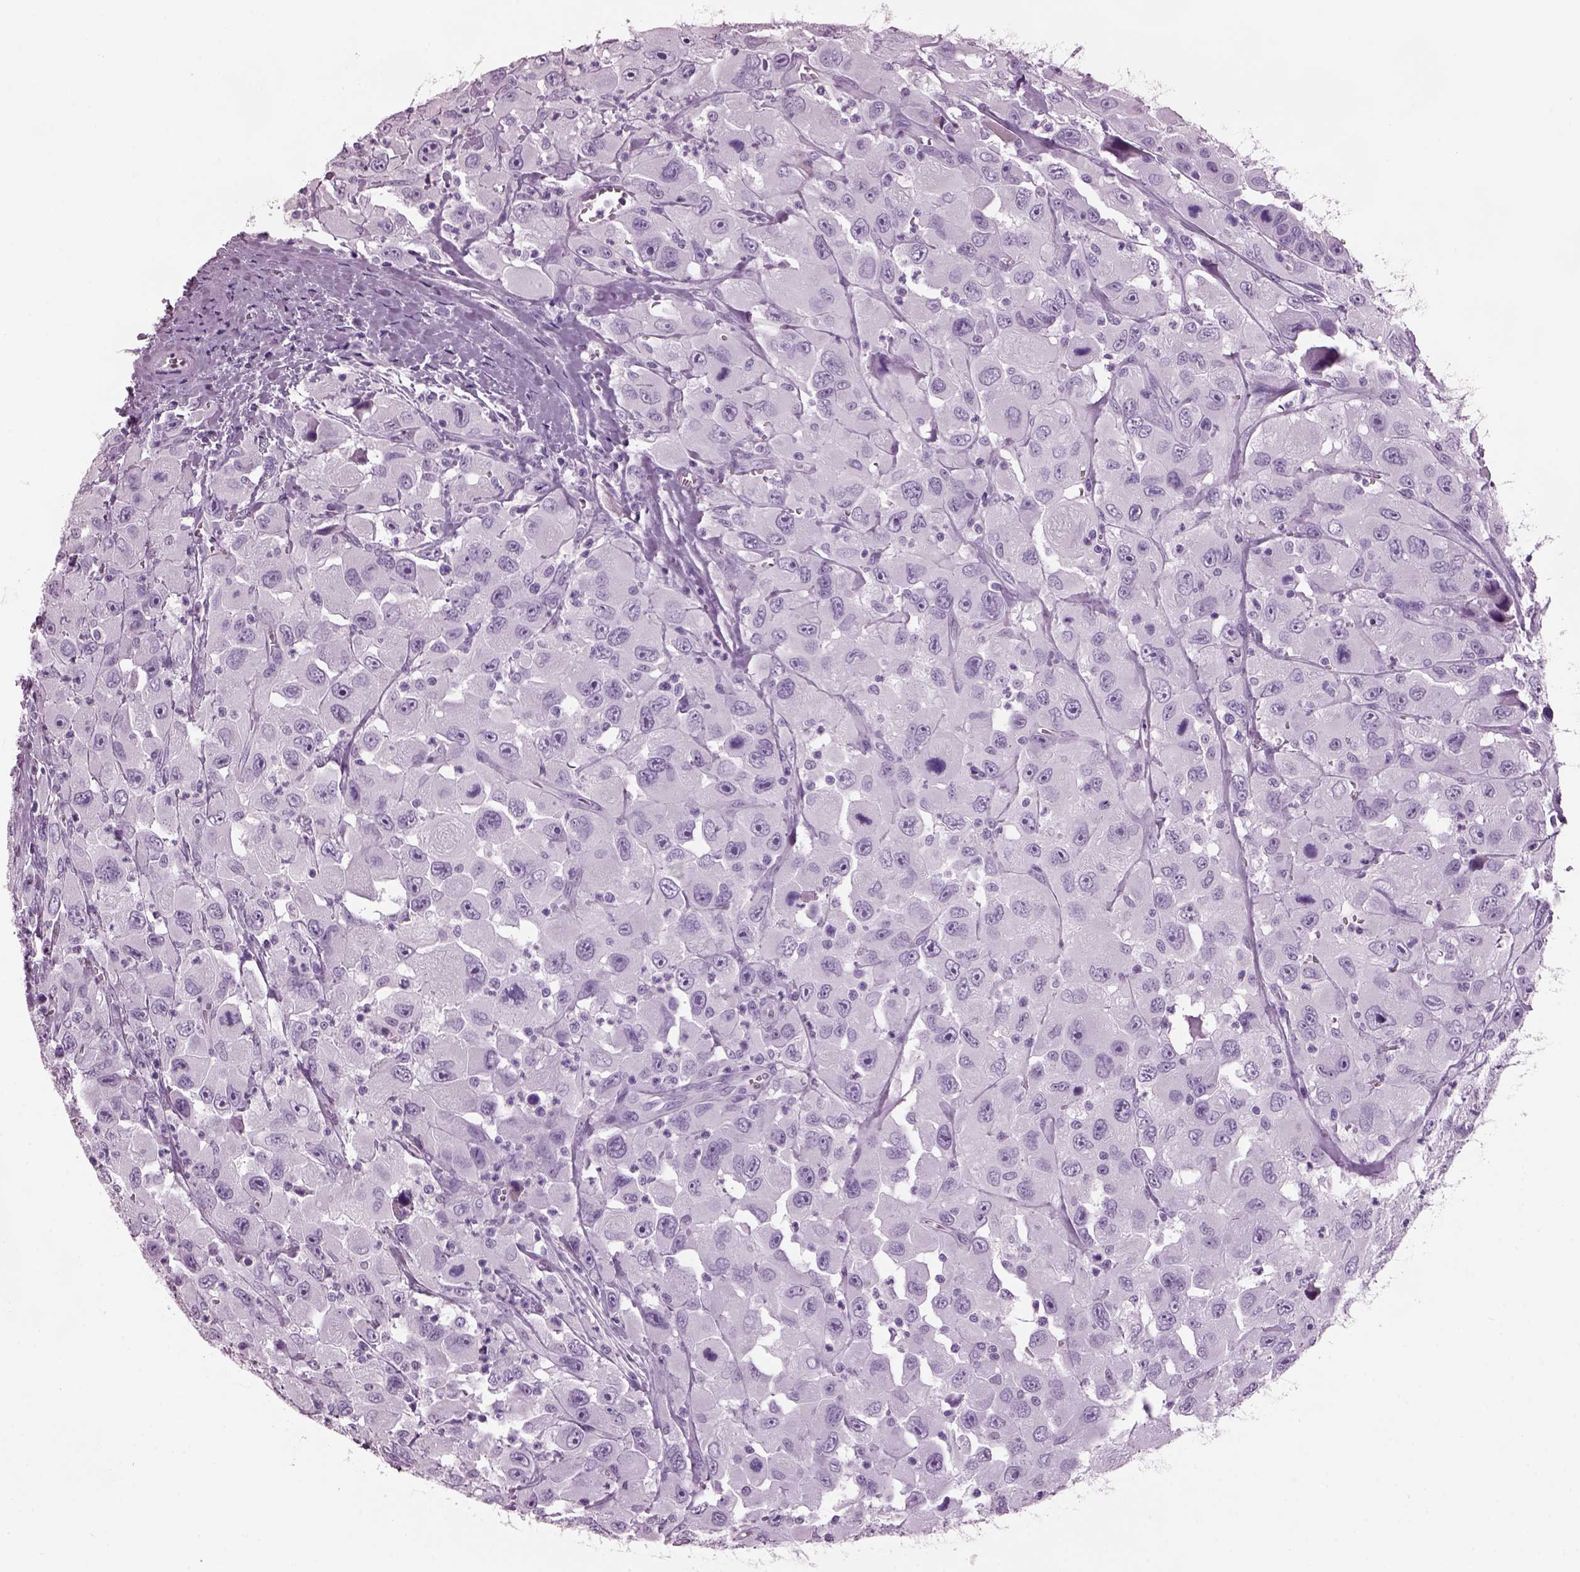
{"staining": {"intensity": "negative", "quantity": "none", "location": "none"}, "tissue": "head and neck cancer", "cell_type": "Tumor cells", "image_type": "cancer", "snomed": [{"axis": "morphology", "description": "Squamous cell carcinoma, NOS"}, {"axis": "morphology", "description": "Squamous cell carcinoma, metastatic, NOS"}, {"axis": "topography", "description": "Oral tissue"}, {"axis": "topography", "description": "Head-Neck"}], "caption": "The immunohistochemistry image has no significant staining in tumor cells of head and neck cancer tissue. The staining is performed using DAB brown chromogen with nuclei counter-stained in using hematoxylin.", "gene": "KRTAP3-2", "patient": {"sex": "female", "age": 85}}